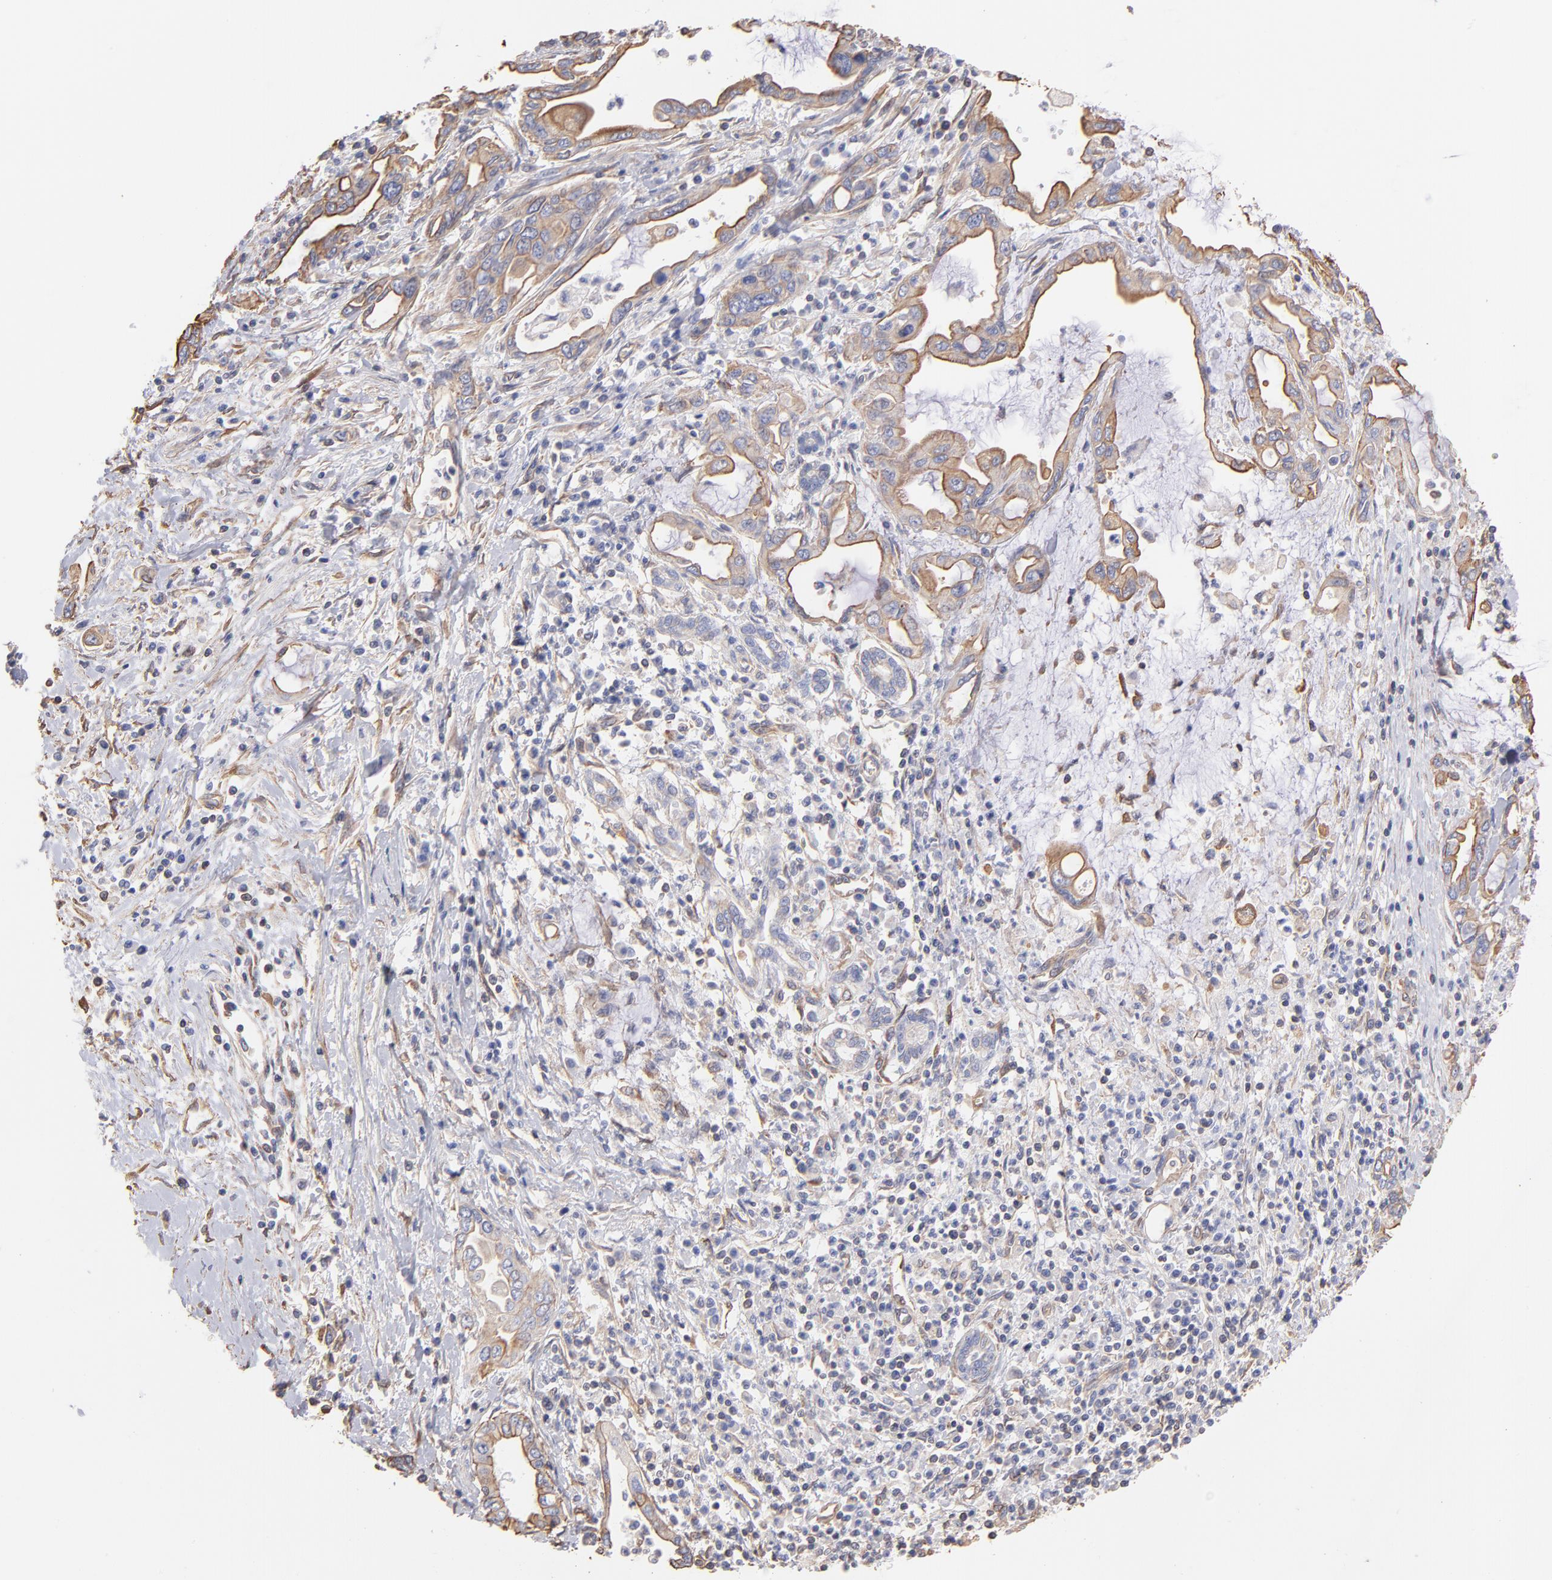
{"staining": {"intensity": "moderate", "quantity": ">75%", "location": "cytoplasmic/membranous"}, "tissue": "pancreatic cancer", "cell_type": "Tumor cells", "image_type": "cancer", "snomed": [{"axis": "morphology", "description": "Adenocarcinoma, NOS"}, {"axis": "topography", "description": "Pancreas"}], "caption": "Immunohistochemistry staining of pancreatic cancer (adenocarcinoma), which exhibits medium levels of moderate cytoplasmic/membranous positivity in about >75% of tumor cells indicating moderate cytoplasmic/membranous protein positivity. The staining was performed using DAB (3,3'-diaminobenzidine) (brown) for protein detection and nuclei were counterstained in hematoxylin (blue).", "gene": "PLEC", "patient": {"sex": "female", "age": 57}}